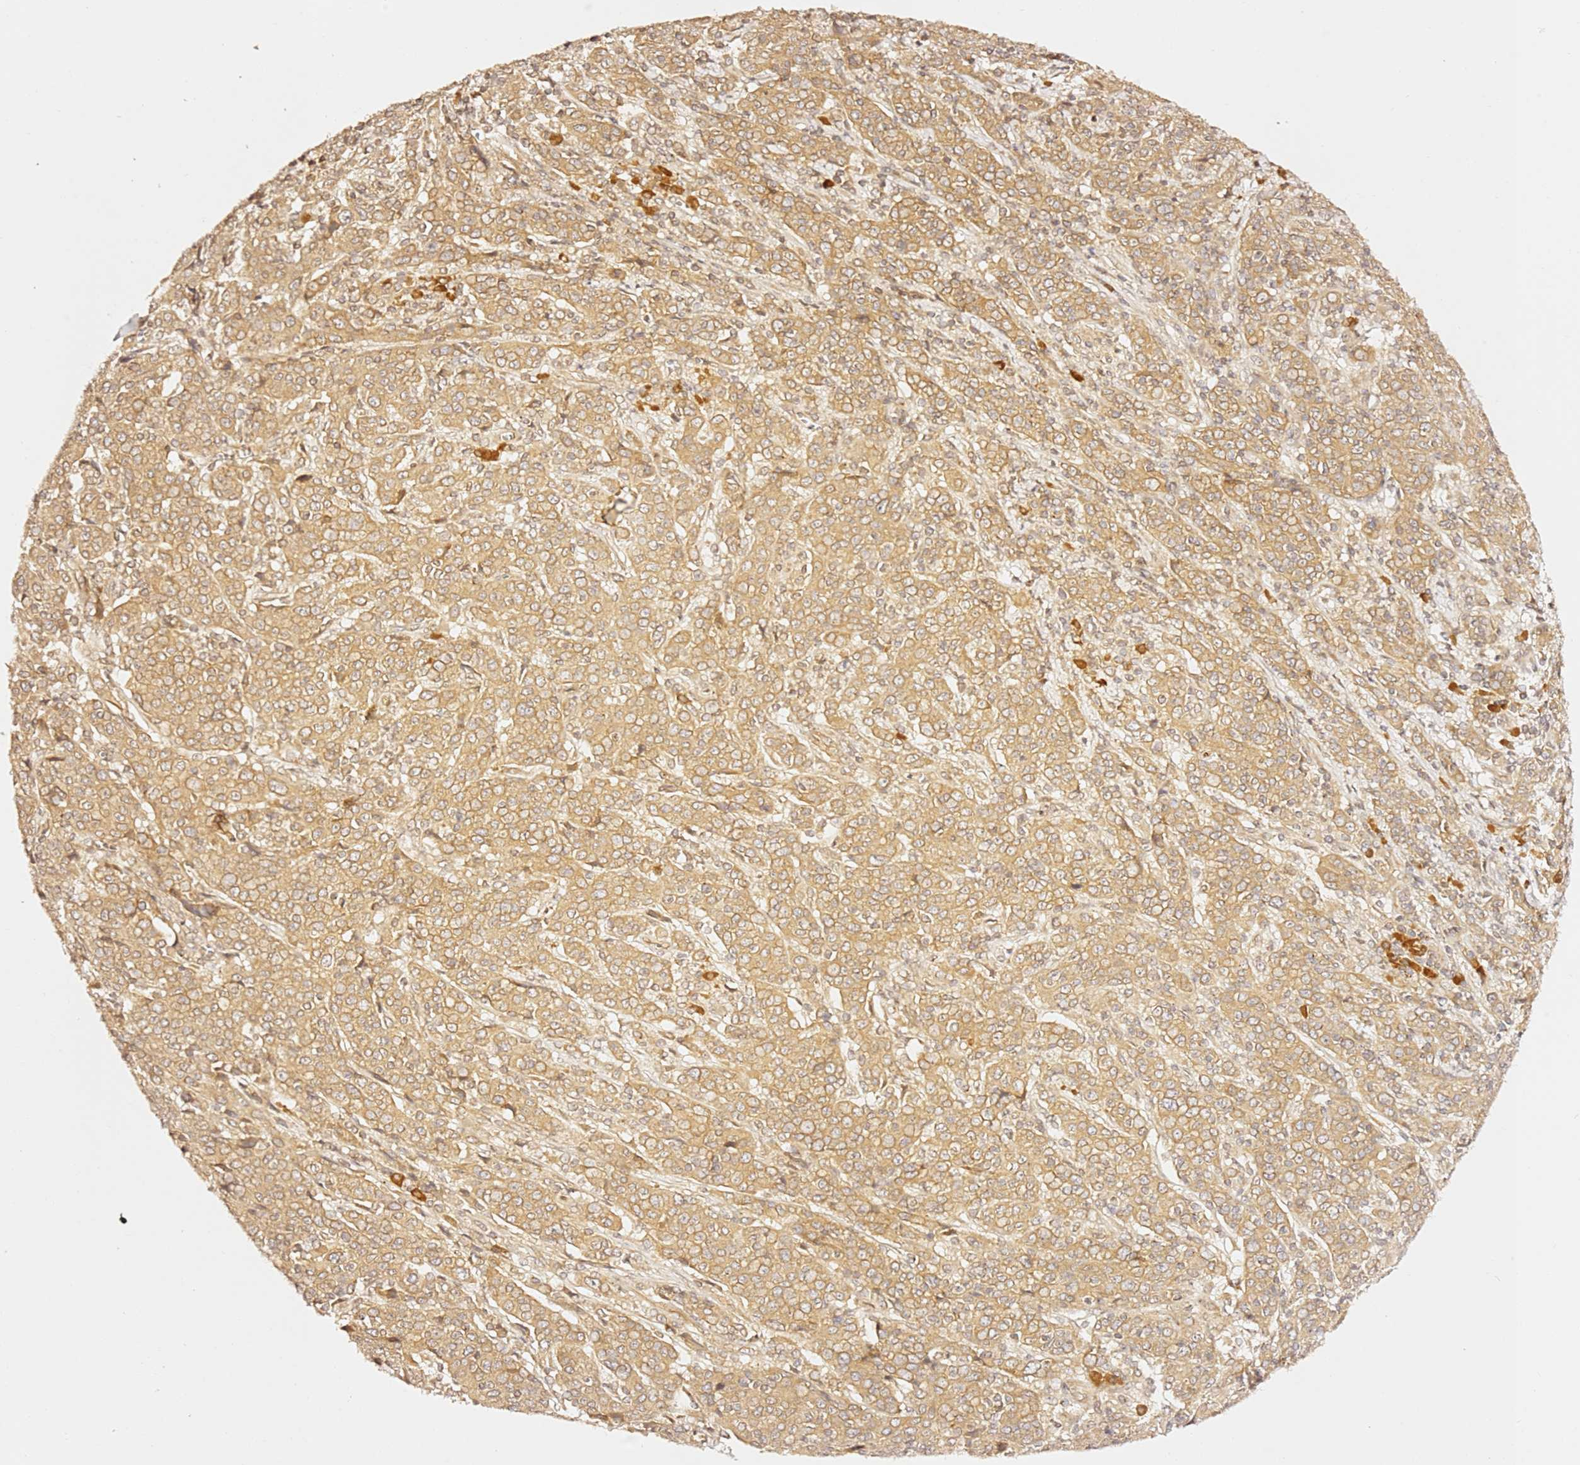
{"staining": {"intensity": "moderate", "quantity": ">75%", "location": "cytoplasmic/membranous"}, "tissue": "cervical cancer", "cell_type": "Tumor cells", "image_type": "cancer", "snomed": [{"axis": "morphology", "description": "Squamous cell carcinoma, NOS"}, {"axis": "topography", "description": "Cervix"}], "caption": "A histopathology image showing moderate cytoplasmic/membranous staining in about >75% of tumor cells in cervical cancer (squamous cell carcinoma), as visualized by brown immunohistochemical staining.", "gene": "OSBPL2", "patient": {"sex": "female", "age": 67}}